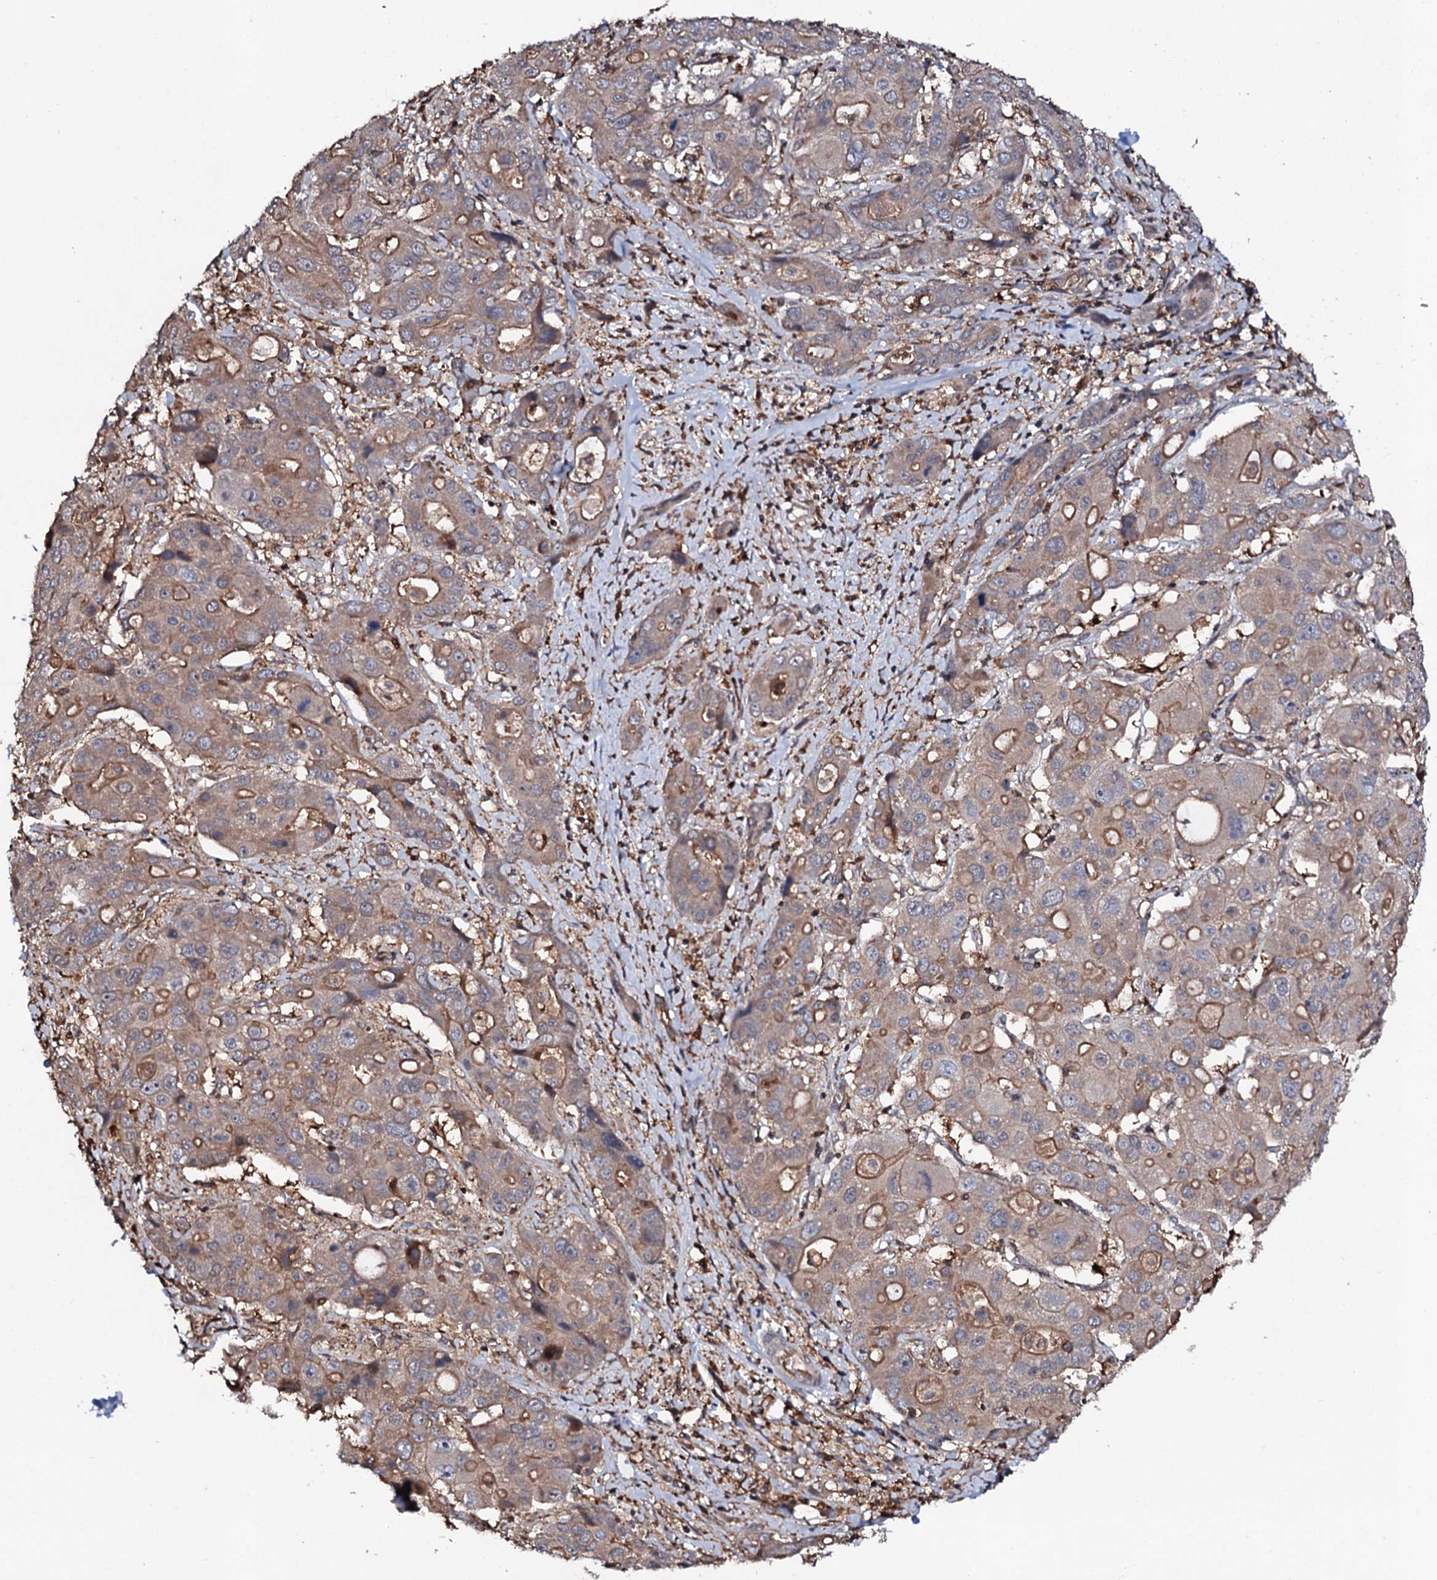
{"staining": {"intensity": "moderate", "quantity": "25%-75%", "location": "cytoplasmic/membranous"}, "tissue": "liver cancer", "cell_type": "Tumor cells", "image_type": "cancer", "snomed": [{"axis": "morphology", "description": "Cholangiocarcinoma"}, {"axis": "topography", "description": "Liver"}], "caption": "Protein expression analysis of human cholangiocarcinoma (liver) reveals moderate cytoplasmic/membranous positivity in approximately 25%-75% of tumor cells. (DAB IHC with brightfield microscopy, high magnification).", "gene": "COG6", "patient": {"sex": "male", "age": 67}}